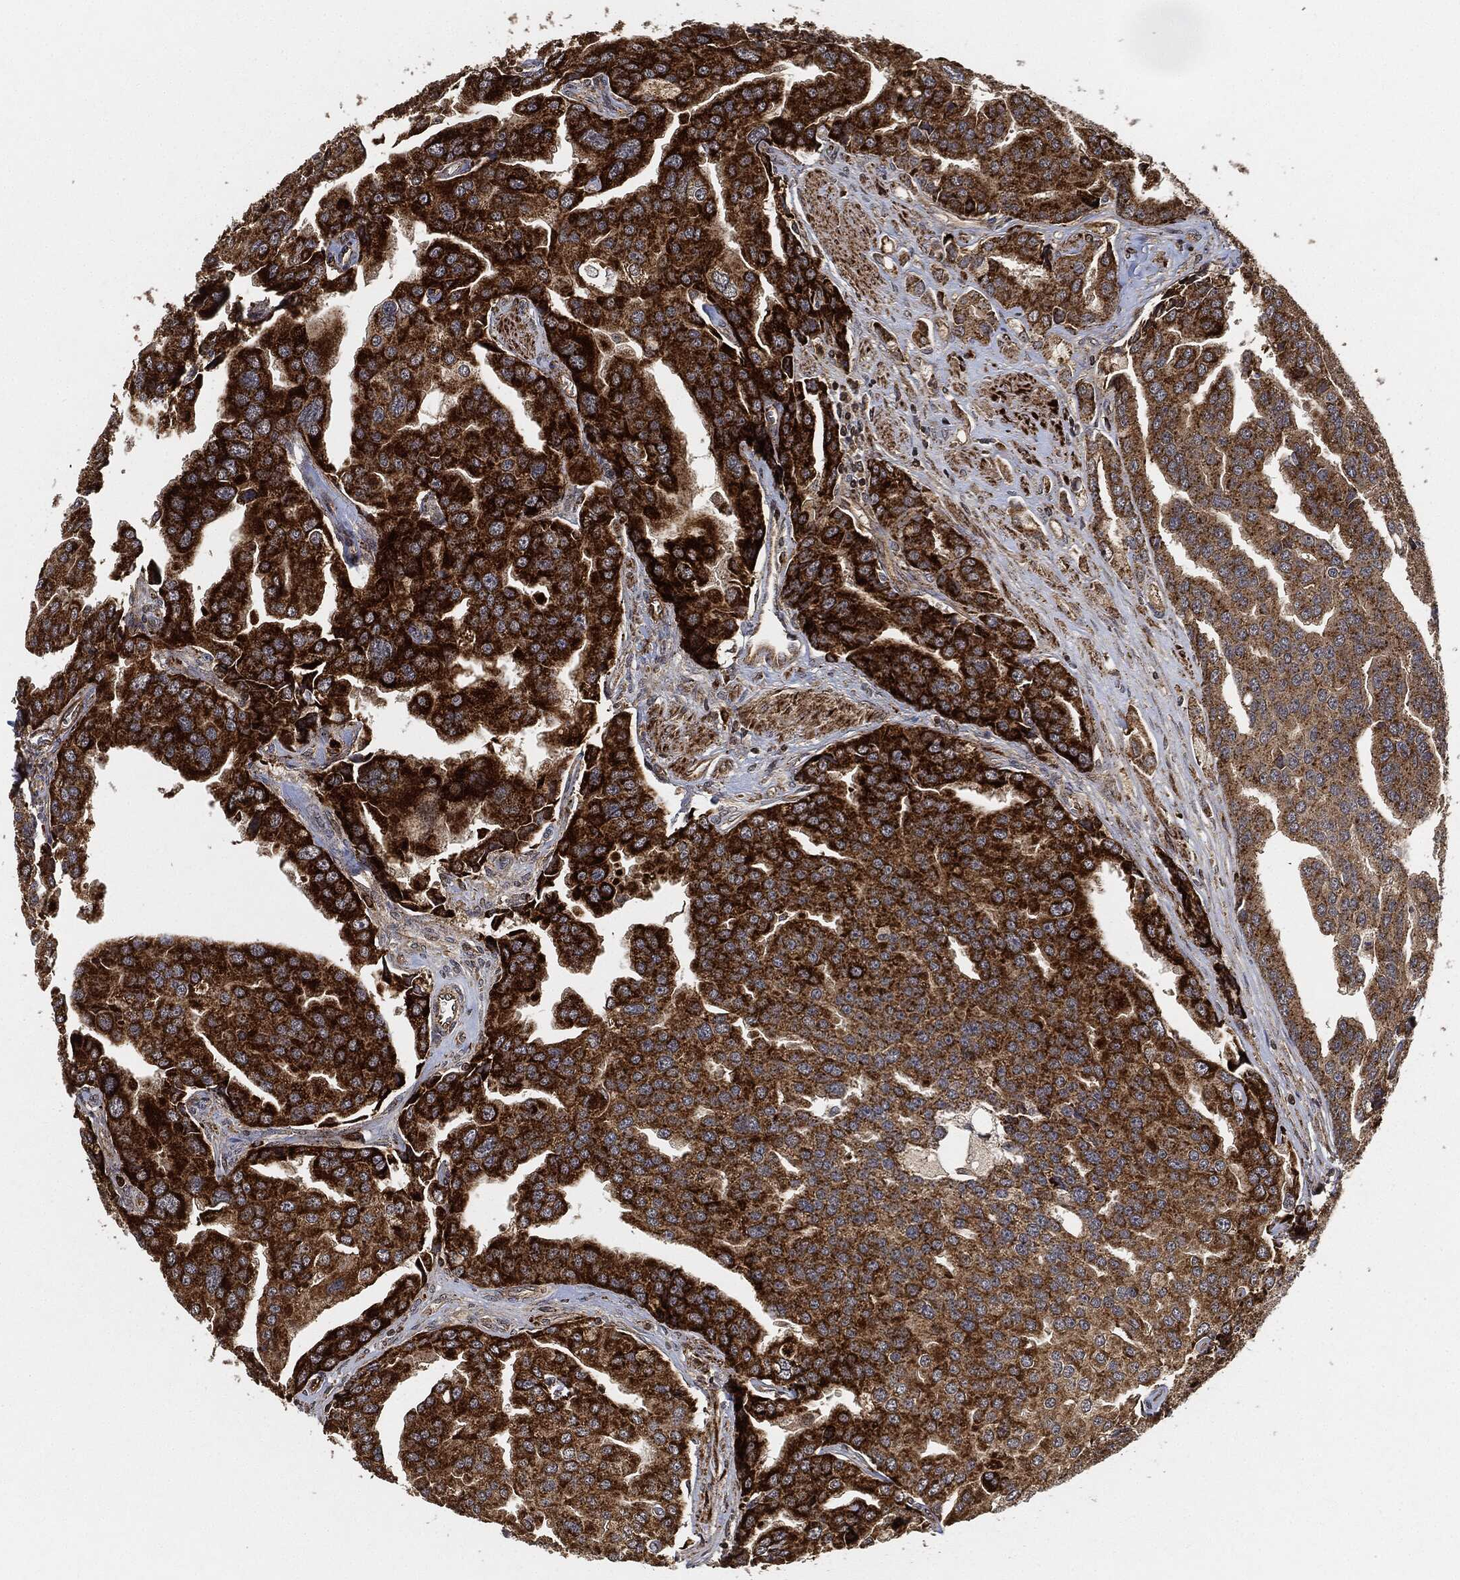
{"staining": {"intensity": "strong", "quantity": "25%-75%", "location": "cytoplasmic/membranous"}, "tissue": "prostate cancer", "cell_type": "Tumor cells", "image_type": "cancer", "snomed": [{"axis": "morphology", "description": "Adenocarcinoma, NOS"}, {"axis": "topography", "description": "Prostate and seminal vesicle, NOS"}, {"axis": "topography", "description": "Prostate"}], "caption": "Human prostate cancer (adenocarcinoma) stained for a protein (brown) displays strong cytoplasmic/membranous positive expression in approximately 25%-75% of tumor cells.", "gene": "MAP3K3", "patient": {"sex": "male", "age": 69}}